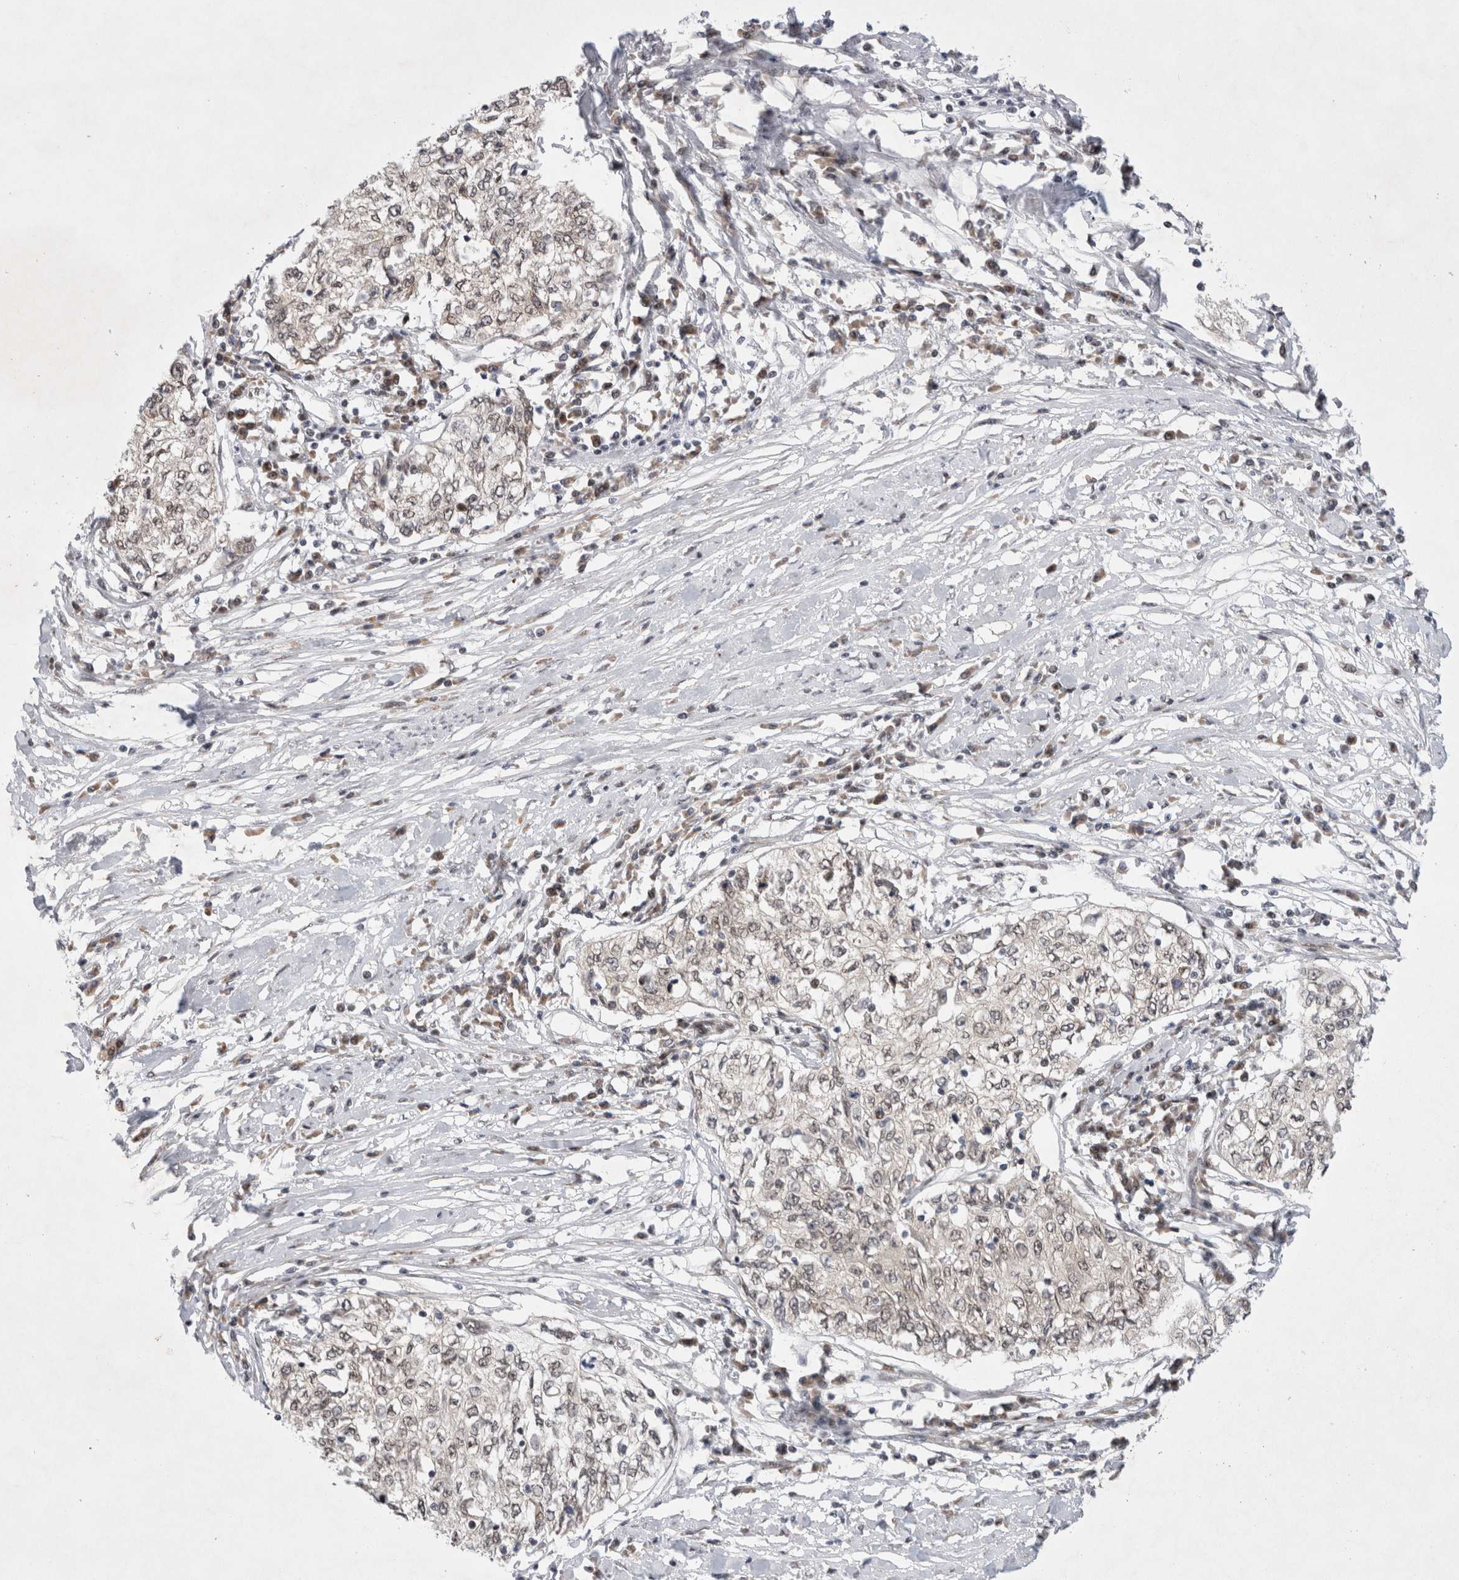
{"staining": {"intensity": "weak", "quantity": ">75%", "location": "nuclear"}, "tissue": "cervical cancer", "cell_type": "Tumor cells", "image_type": "cancer", "snomed": [{"axis": "morphology", "description": "Squamous cell carcinoma, NOS"}, {"axis": "topography", "description": "Cervix"}], "caption": "Brown immunohistochemical staining in human cervical squamous cell carcinoma displays weak nuclear positivity in approximately >75% of tumor cells.", "gene": "WIPF2", "patient": {"sex": "female", "age": 57}}